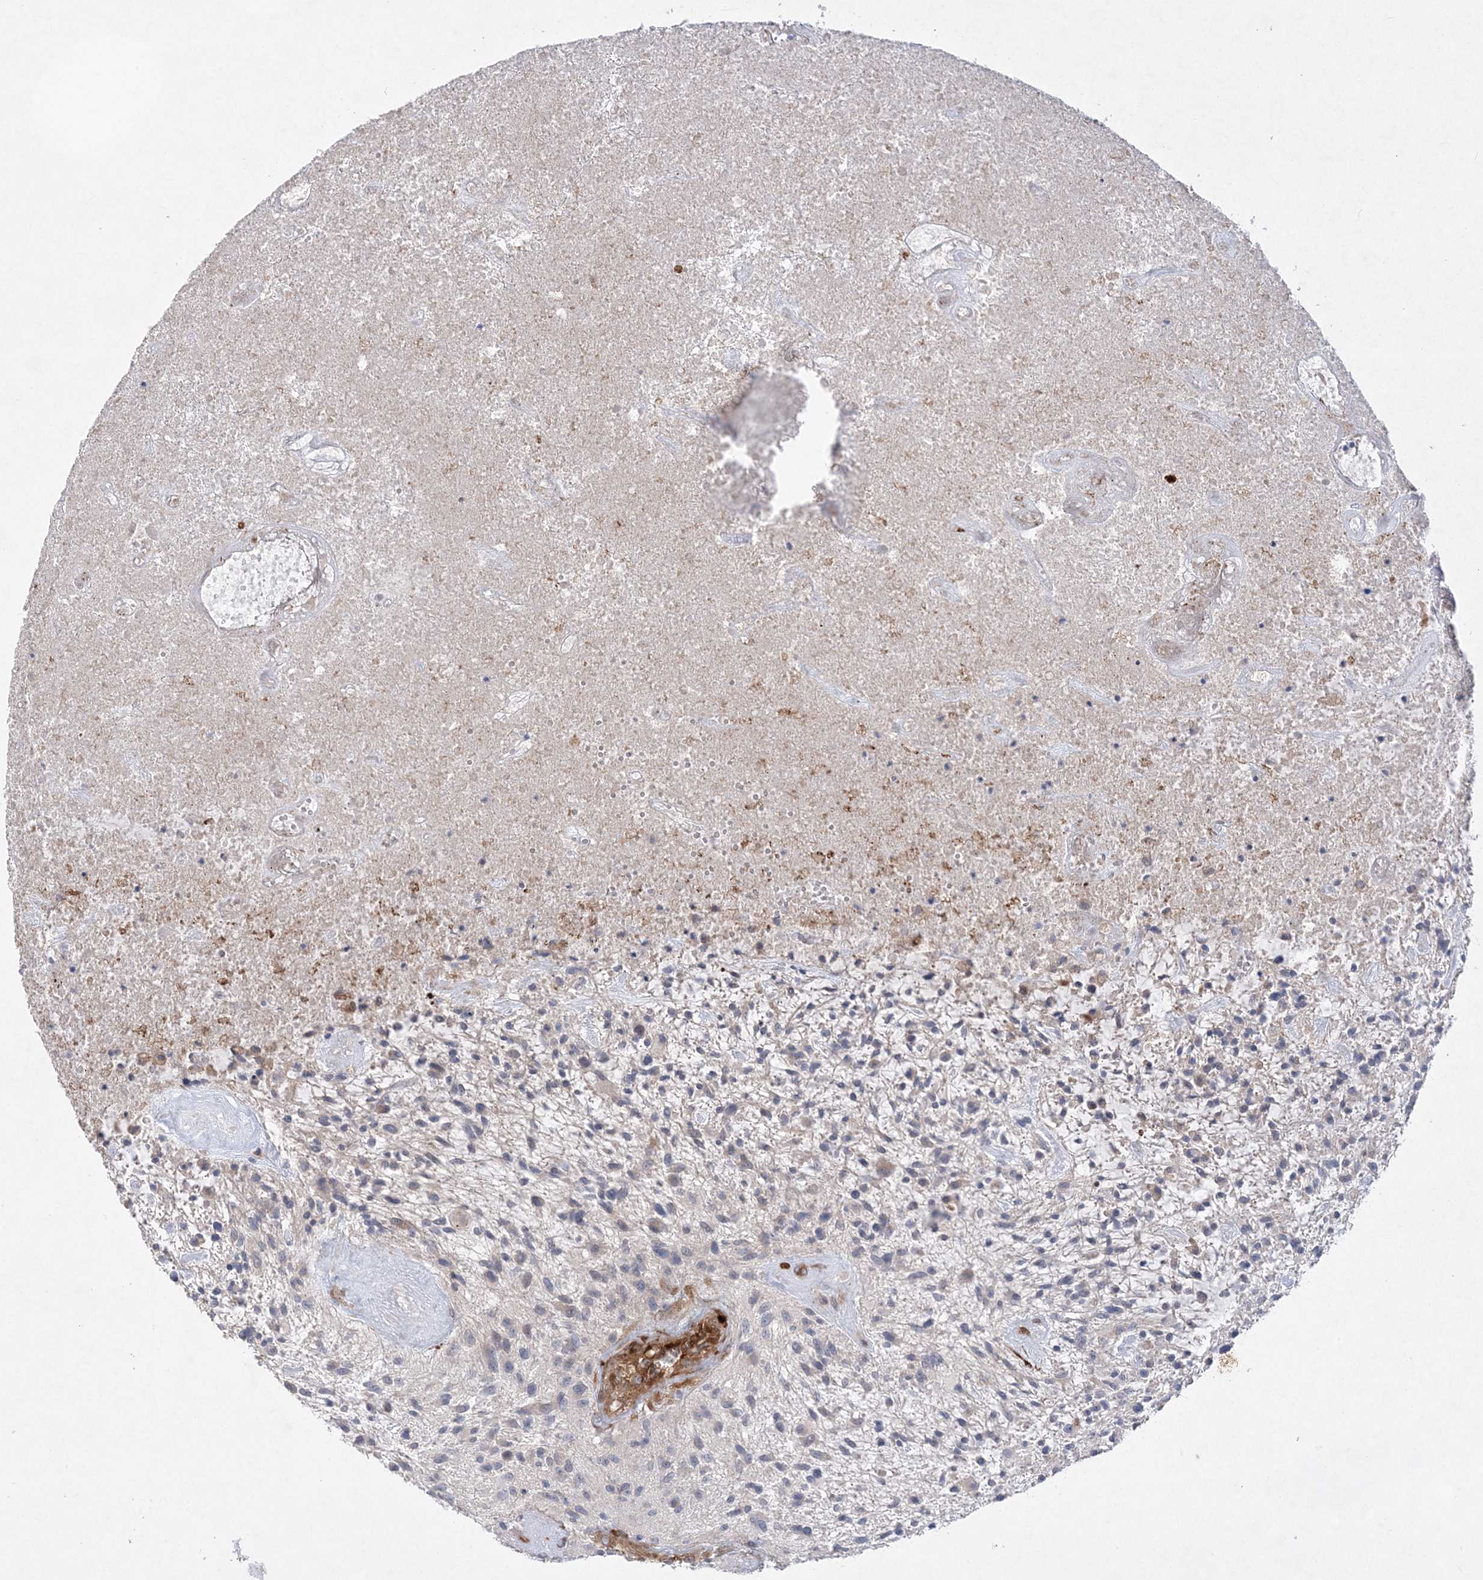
{"staining": {"intensity": "negative", "quantity": "none", "location": "none"}, "tissue": "glioma", "cell_type": "Tumor cells", "image_type": "cancer", "snomed": [{"axis": "morphology", "description": "Glioma, malignant, High grade"}, {"axis": "topography", "description": "Brain"}], "caption": "This is an IHC photomicrograph of glioma. There is no staining in tumor cells.", "gene": "TMEM132B", "patient": {"sex": "male", "age": 47}}